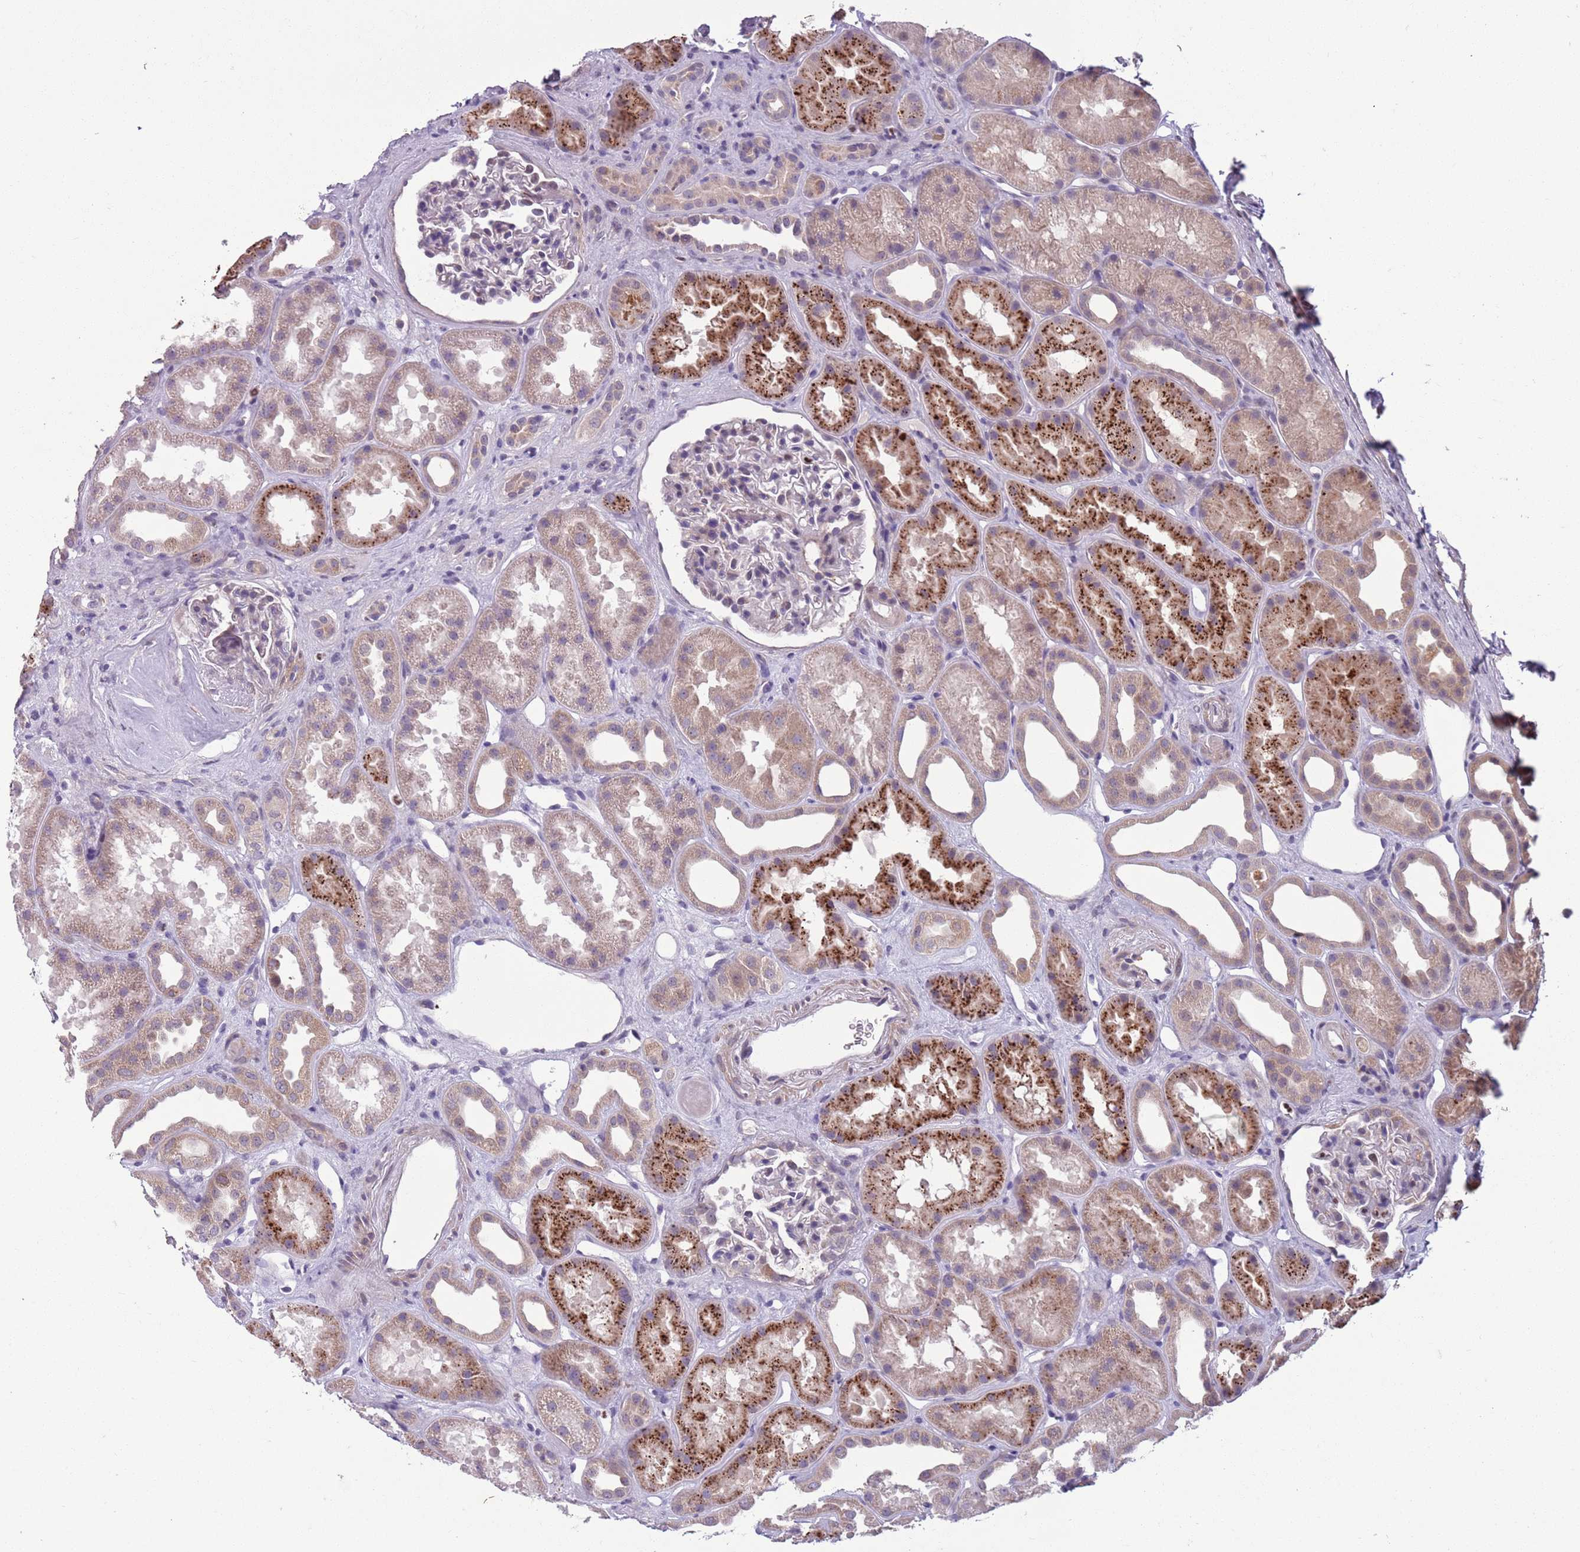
{"staining": {"intensity": "negative", "quantity": "none", "location": "none"}, "tissue": "kidney", "cell_type": "Cells in glomeruli", "image_type": "normal", "snomed": [{"axis": "morphology", "description": "Normal tissue, NOS"}, {"axis": "topography", "description": "Kidney"}], "caption": "IHC of unremarkable human kidney displays no positivity in cells in glomeruli. (Brightfield microscopy of DAB (3,3'-diaminobenzidine) immunohistochemistry at high magnification).", "gene": "ADCY7", "patient": {"sex": "male", "age": 61}}